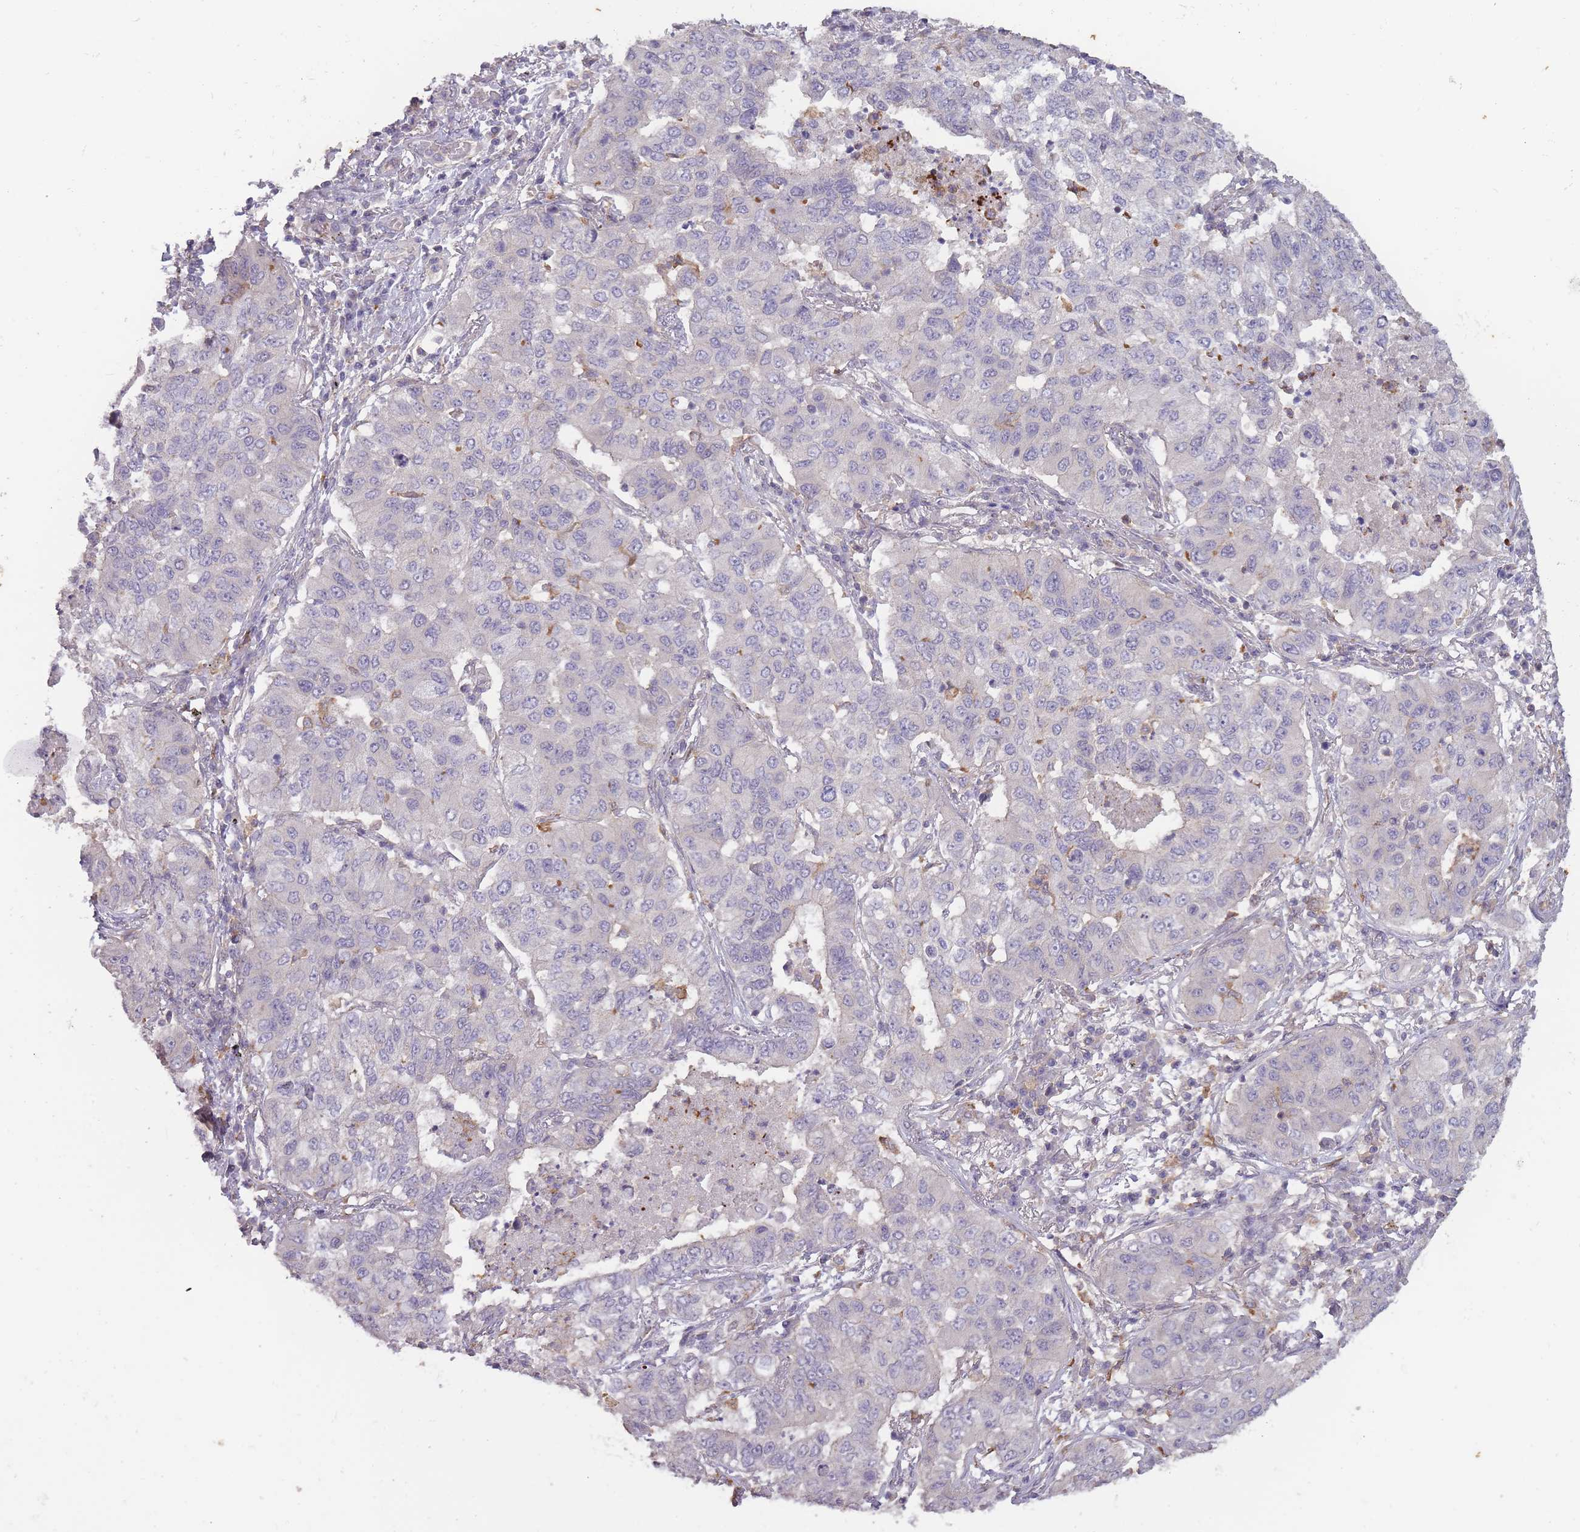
{"staining": {"intensity": "negative", "quantity": "none", "location": "none"}, "tissue": "lung cancer", "cell_type": "Tumor cells", "image_type": "cancer", "snomed": [{"axis": "morphology", "description": "Squamous cell carcinoma, NOS"}, {"axis": "topography", "description": "Lung"}], "caption": "DAB (3,3'-diaminobenzidine) immunohistochemical staining of lung cancer (squamous cell carcinoma) demonstrates no significant expression in tumor cells.", "gene": "TET3", "patient": {"sex": "male", "age": 74}}